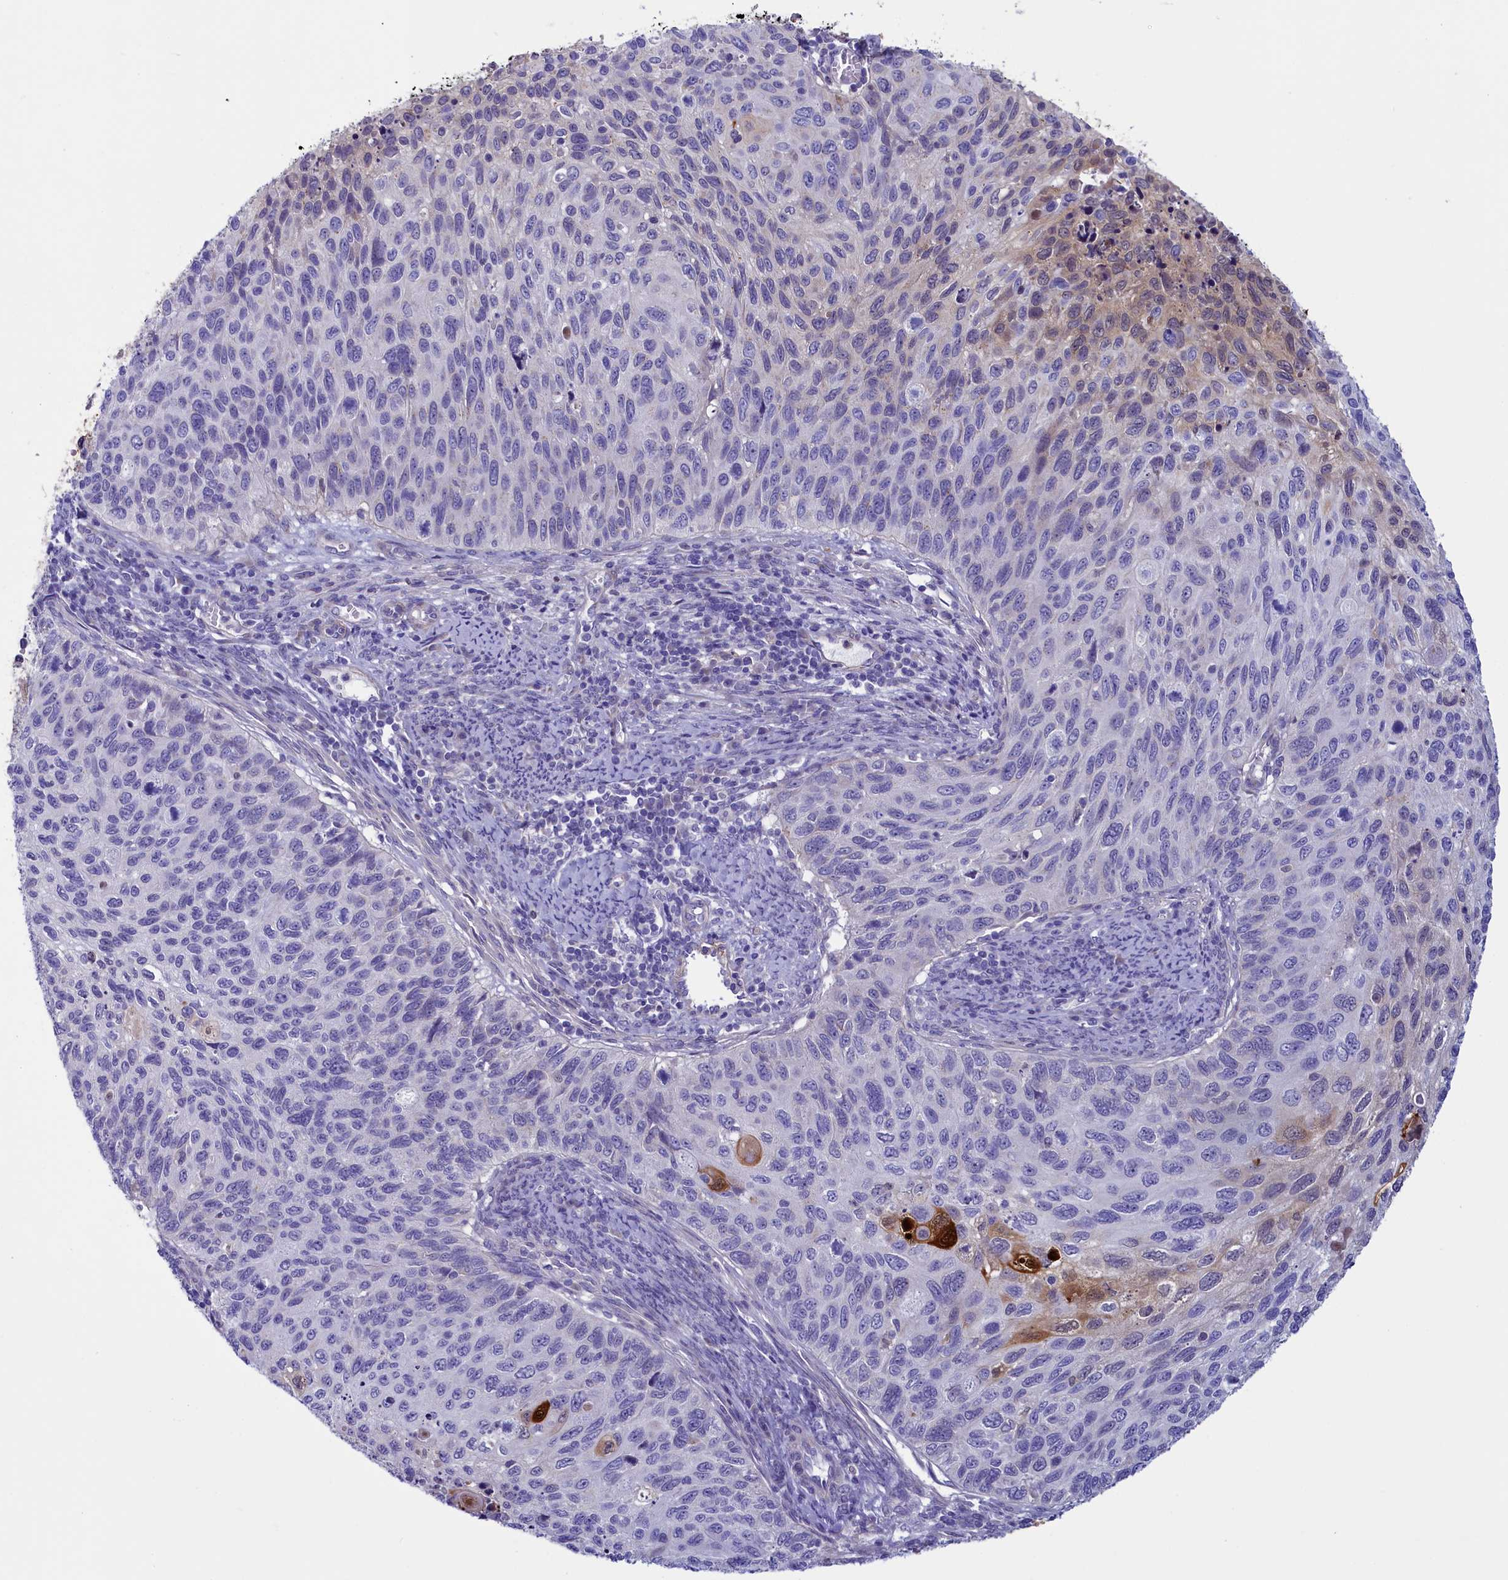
{"staining": {"intensity": "strong", "quantity": "<25%", "location": "cytoplasmic/membranous,nuclear"}, "tissue": "cervical cancer", "cell_type": "Tumor cells", "image_type": "cancer", "snomed": [{"axis": "morphology", "description": "Squamous cell carcinoma, NOS"}, {"axis": "topography", "description": "Cervix"}], "caption": "The micrograph shows a brown stain indicating the presence of a protein in the cytoplasmic/membranous and nuclear of tumor cells in squamous cell carcinoma (cervical). Immunohistochemistry (ihc) stains the protein of interest in brown and the nuclei are stained blue.", "gene": "LOXL1", "patient": {"sex": "female", "age": 70}}